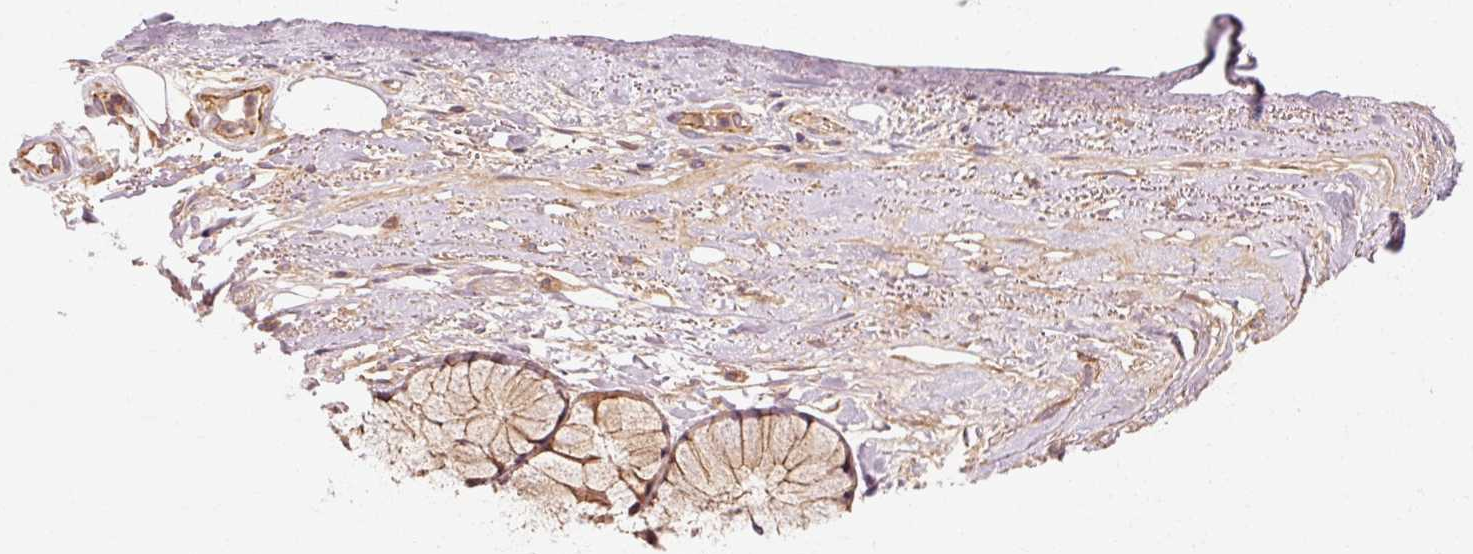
{"staining": {"intensity": "weak", "quantity": ">75%", "location": "cytoplasmic/membranous"}, "tissue": "soft tissue", "cell_type": "Chondrocytes", "image_type": "normal", "snomed": [{"axis": "morphology", "description": "Normal tissue, NOS"}, {"axis": "topography", "description": "Cartilage tissue"}, {"axis": "topography", "description": "Nasopharynx"}, {"axis": "topography", "description": "Thyroid gland"}], "caption": "High-magnification brightfield microscopy of normal soft tissue stained with DAB (3,3'-diaminobenzidine) (brown) and counterstained with hematoxylin (blue). chondrocytes exhibit weak cytoplasmic/membranous positivity is seen in about>75% of cells.", "gene": "CTNNA1", "patient": {"sex": "male", "age": 63}}